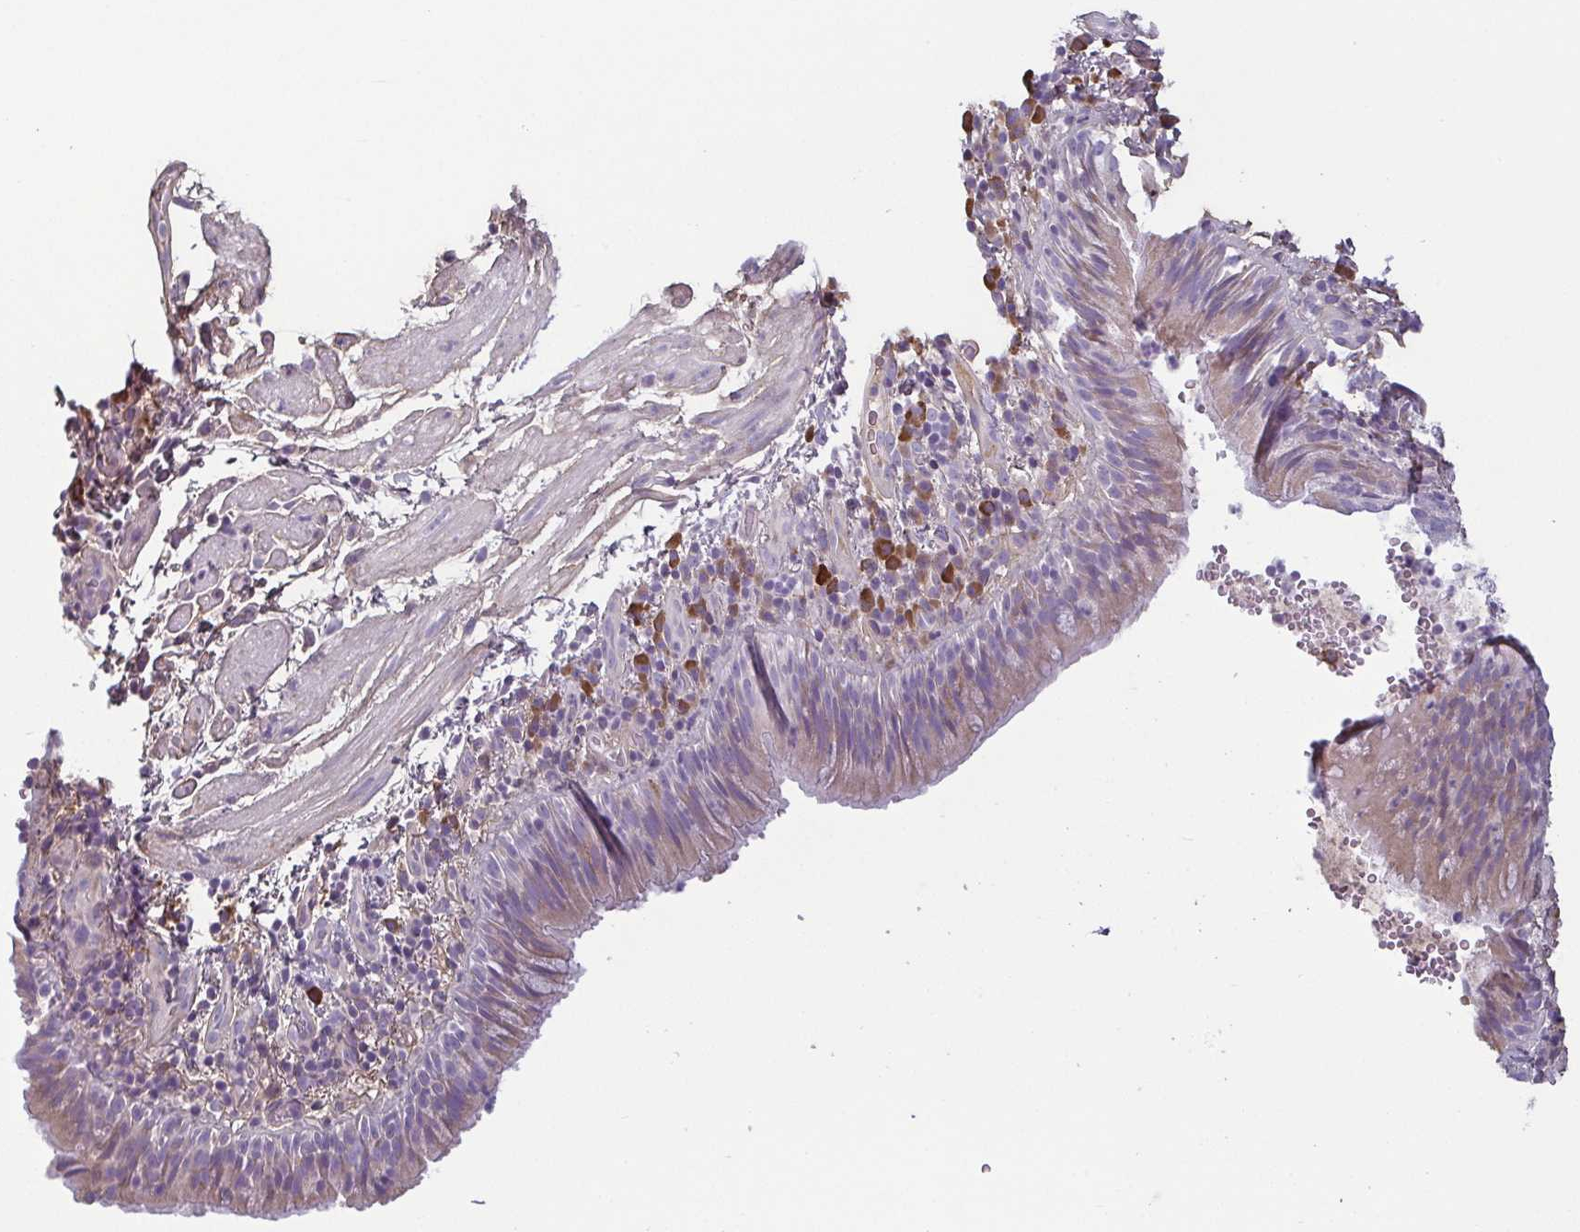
{"staining": {"intensity": "weak", "quantity": "25%-75%", "location": "cytoplasmic/membranous"}, "tissue": "bronchus", "cell_type": "Respiratory epithelial cells", "image_type": "normal", "snomed": [{"axis": "morphology", "description": "Normal tissue, NOS"}, {"axis": "topography", "description": "Lymph node"}, {"axis": "topography", "description": "Bronchus"}], "caption": "Immunohistochemistry image of unremarkable bronchus: bronchus stained using IHC reveals low levels of weak protein expression localized specifically in the cytoplasmic/membranous of respiratory epithelial cells, appearing as a cytoplasmic/membranous brown color.", "gene": "ECM1", "patient": {"sex": "male", "age": 56}}